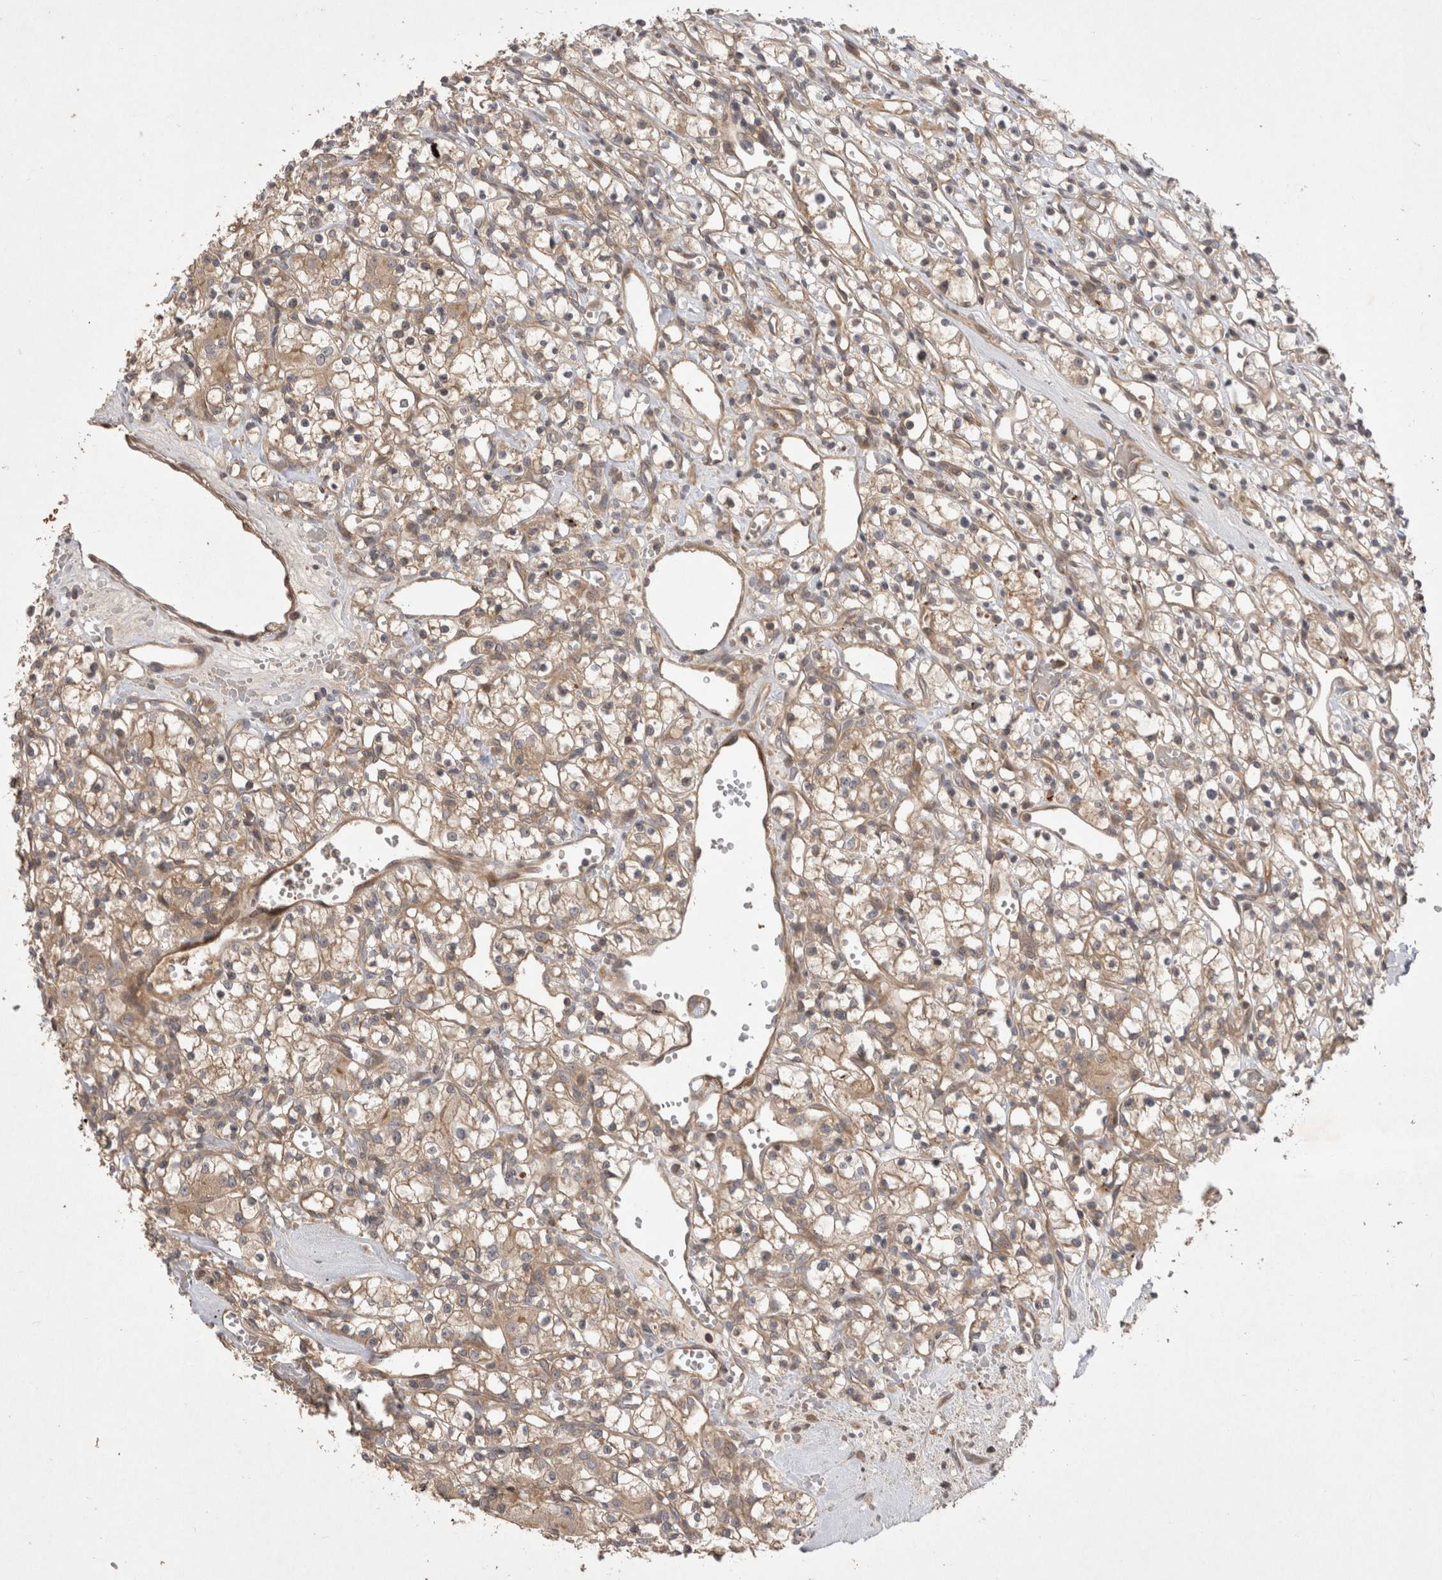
{"staining": {"intensity": "weak", "quantity": ">75%", "location": "cytoplasmic/membranous"}, "tissue": "renal cancer", "cell_type": "Tumor cells", "image_type": "cancer", "snomed": [{"axis": "morphology", "description": "Adenocarcinoma, NOS"}, {"axis": "topography", "description": "Kidney"}], "caption": "This image displays immunohistochemistry staining of renal cancer (adenocarcinoma), with low weak cytoplasmic/membranous expression in approximately >75% of tumor cells.", "gene": "PPP1R42", "patient": {"sex": "female", "age": 59}}